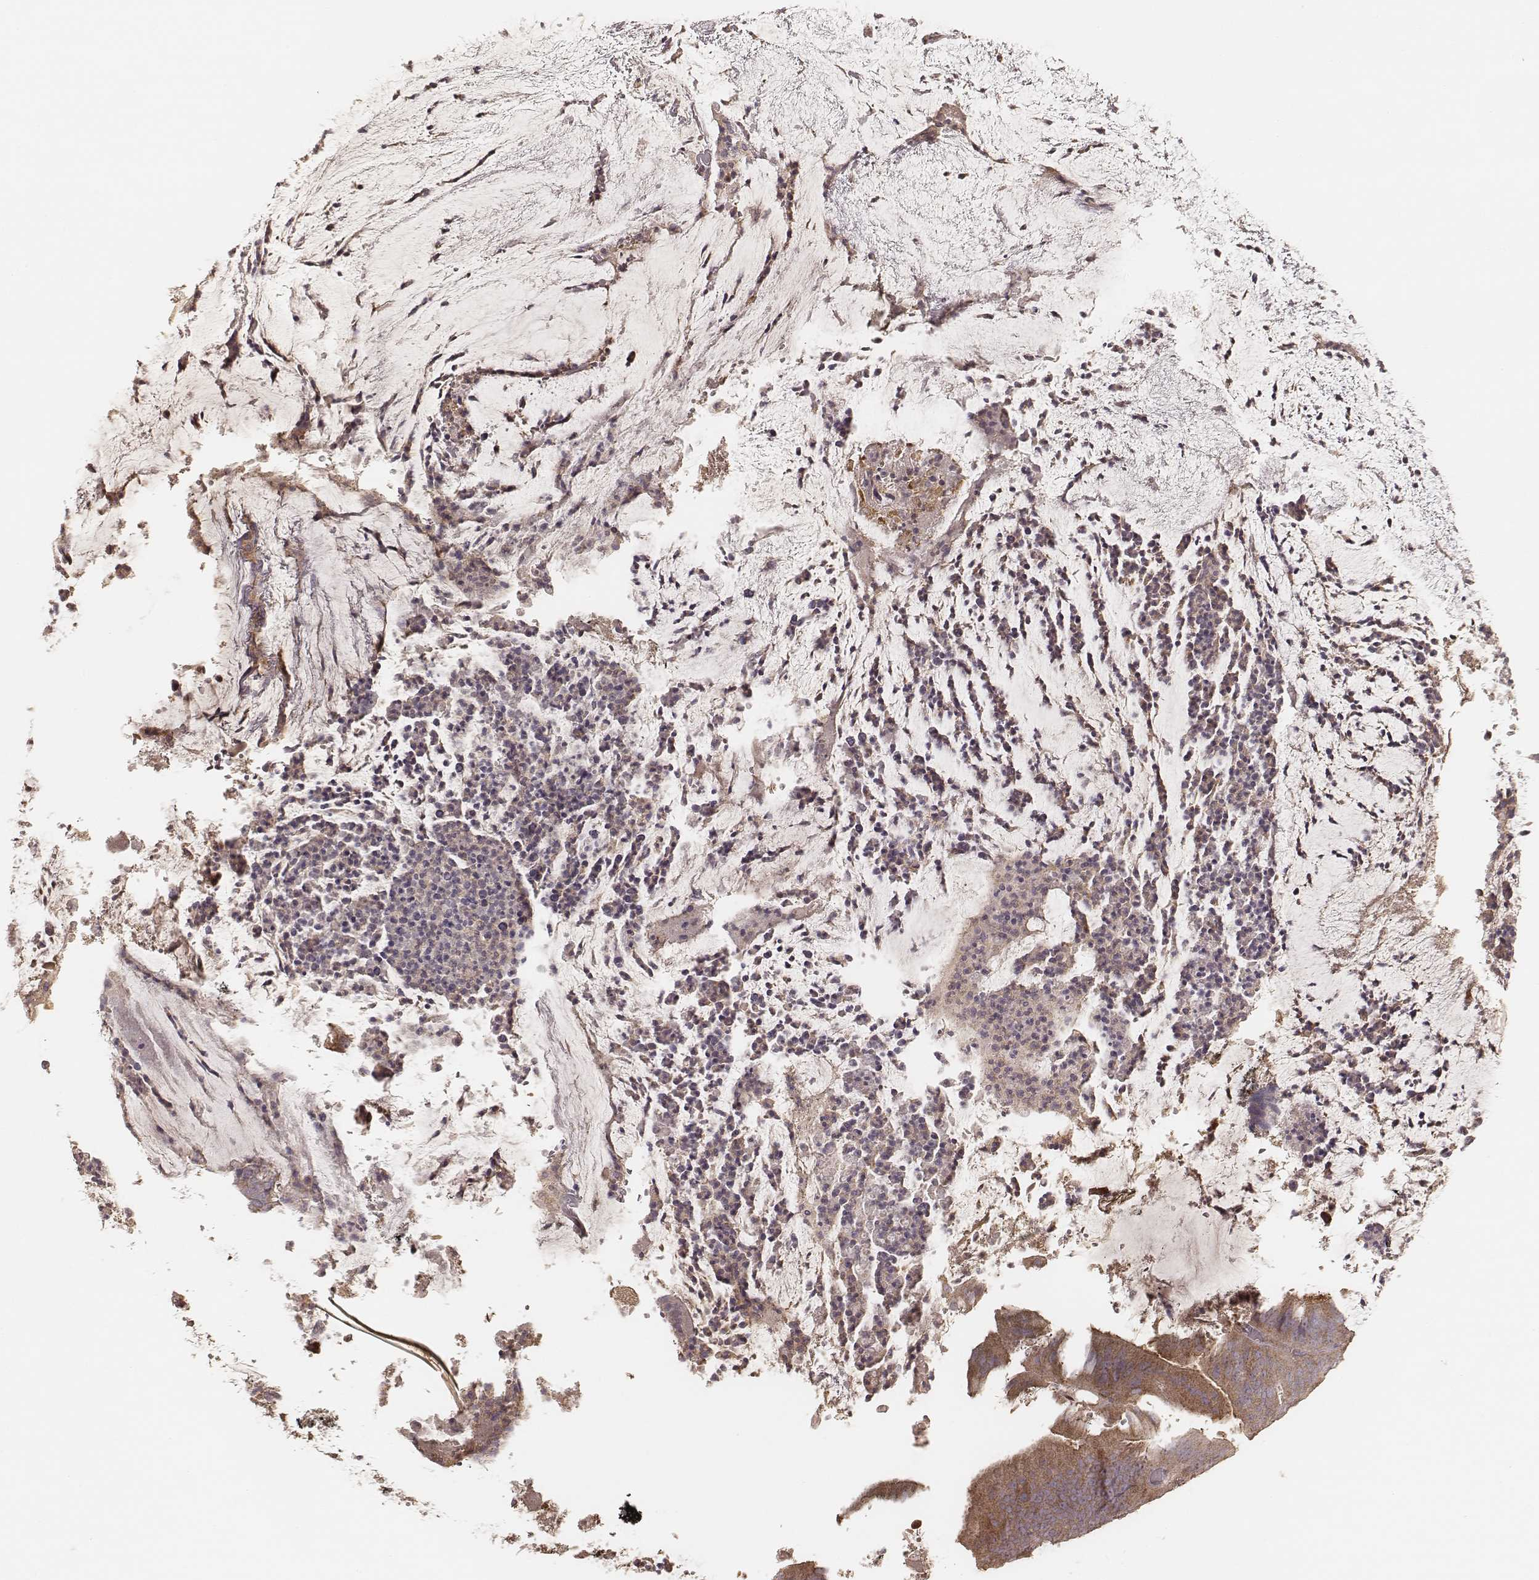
{"staining": {"intensity": "weak", "quantity": ">75%", "location": "cytoplasmic/membranous"}, "tissue": "colorectal cancer", "cell_type": "Tumor cells", "image_type": "cancer", "snomed": [{"axis": "morphology", "description": "Adenocarcinoma, NOS"}, {"axis": "topography", "description": "Colon"}], "caption": "Immunohistochemistry (DAB (3,3'-diaminobenzidine)) staining of human colorectal cancer (adenocarcinoma) reveals weak cytoplasmic/membranous protein positivity in about >75% of tumor cells.", "gene": "CARS1", "patient": {"sex": "female", "age": 43}}